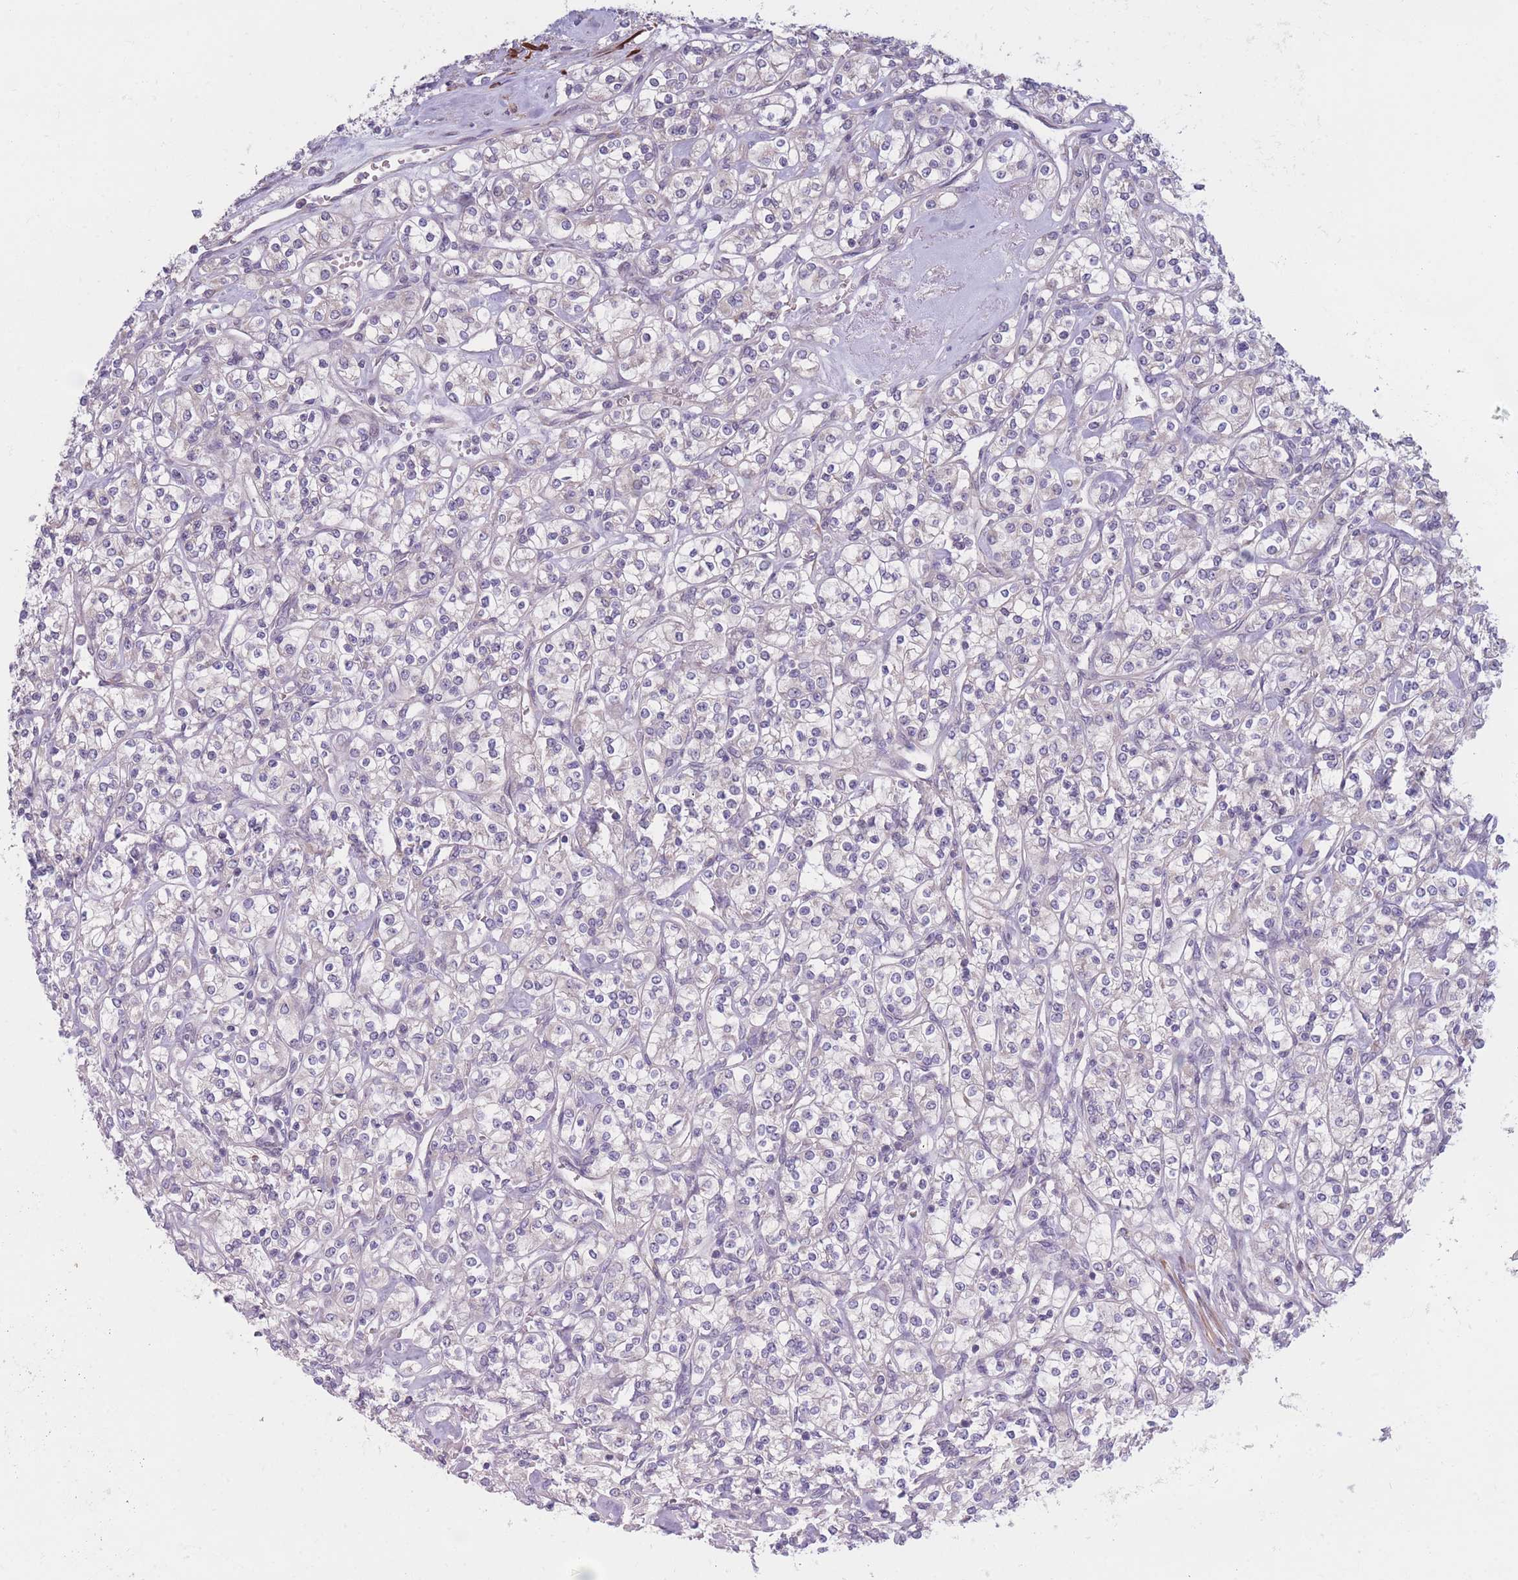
{"staining": {"intensity": "negative", "quantity": "none", "location": "none"}, "tissue": "renal cancer", "cell_type": "Tumor cells", "image_type": "cancer", "snomed": [{"axis": "morphology", "description": "Adenocarcinoma, NOS"}, {"axis": "topography", "description": "Kidney"}], "caption": "Tumor cells are negative for brown protein staining in renal cancer (adenocarcinoma).", "gene": "CCNQ", "patient": {"sex": "male", "age": 77}}